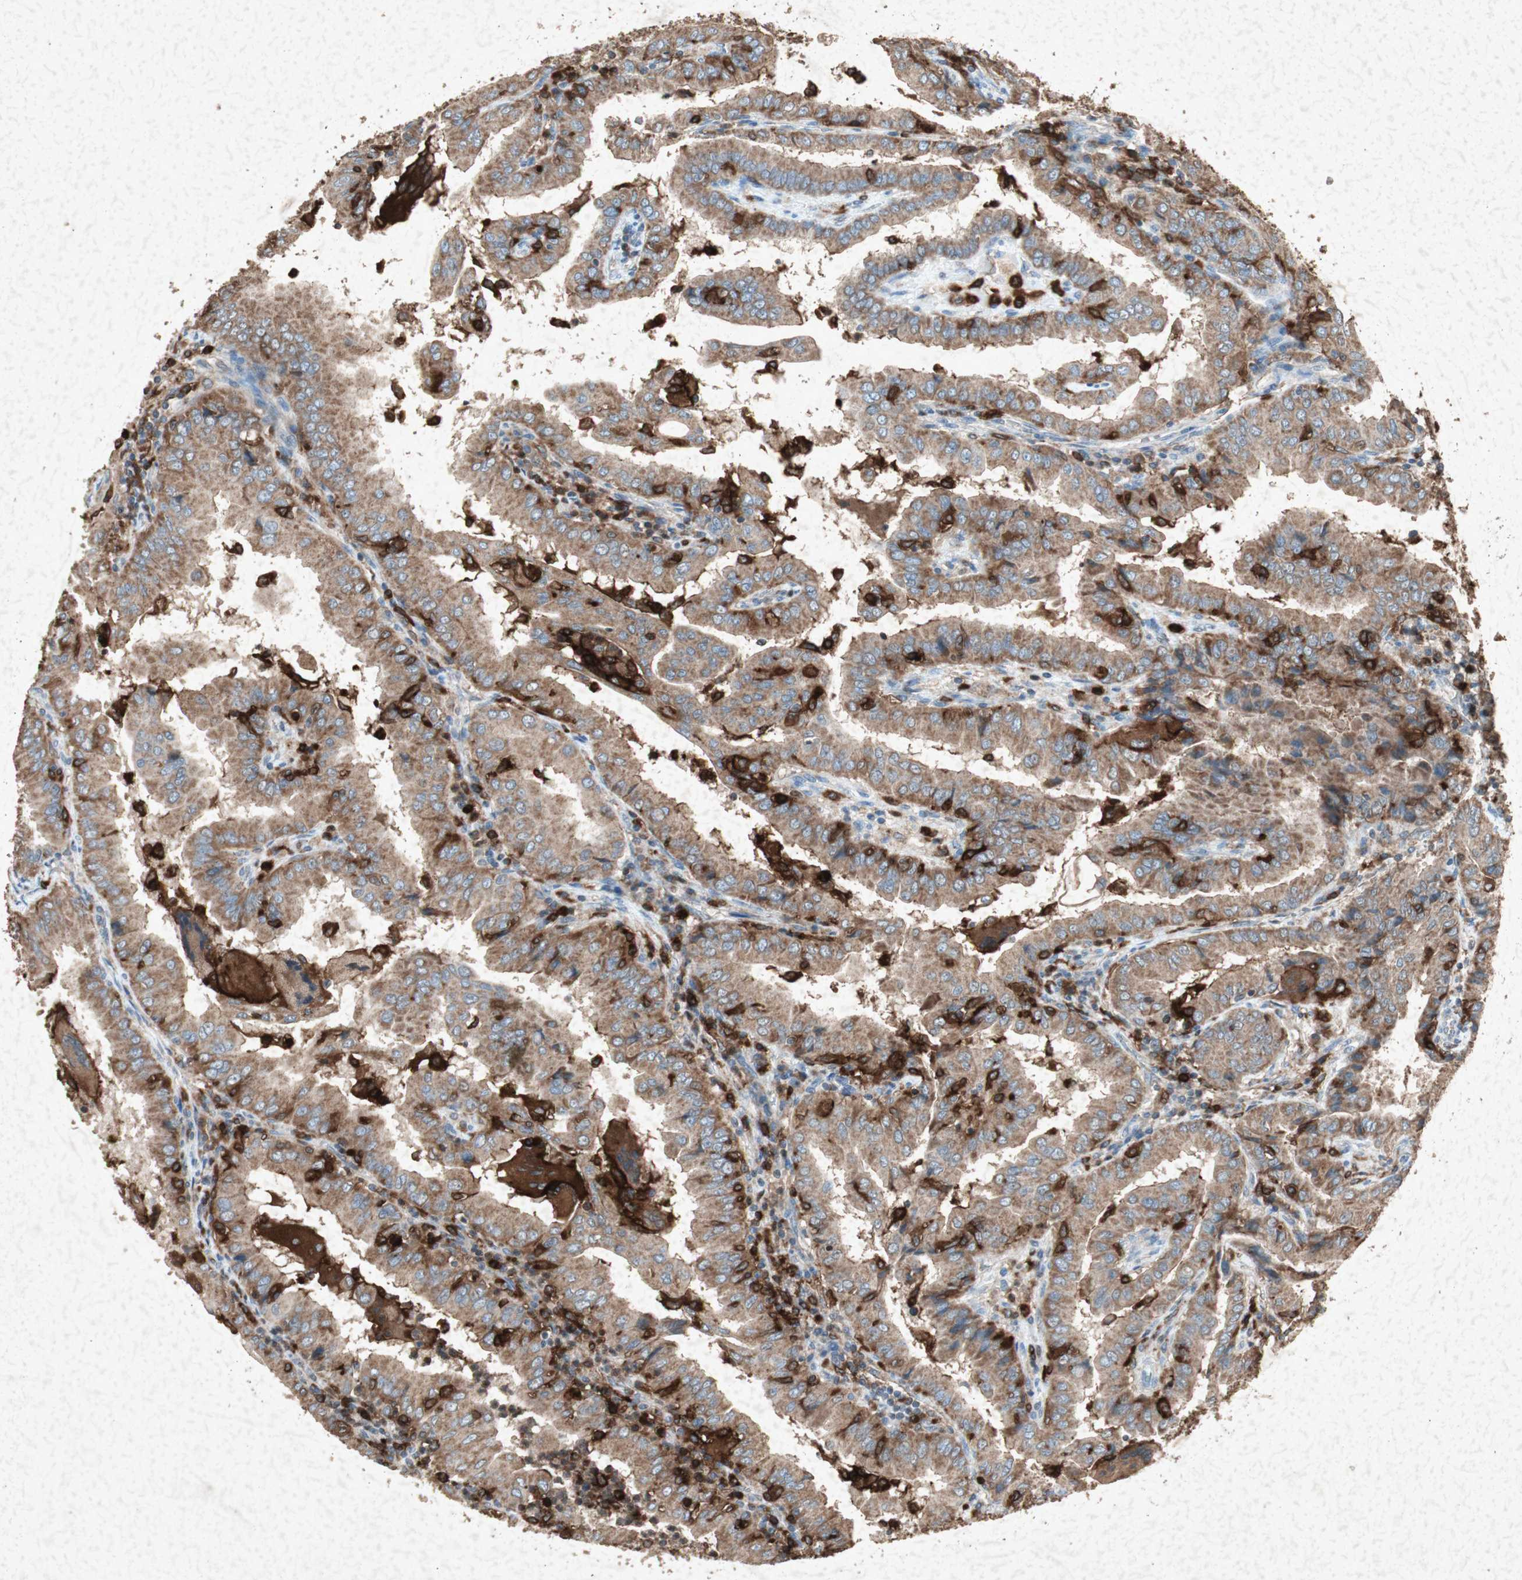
{"staining": {"intensity": "moderate", "quantity": ">75%", "location": "cytoplasmic/membranous"}, "tissue": "thyroid cancer", "cell_type": "Tumor cells", "image_type": "cancer", "snomed": [{"axis": "morphology", "description": "Papillary adenocarcinoma, NOS"}, {"axis": "topography", "description": "Thyroid gland"}], "caption": "Thyroid cancer stained with a brown dye exhibits moderate cytoplasmic/membranous positive expression in about >75% of tumor cells.", "gene": "TYROBP", "patient": {"sex": "male", "age": 33}}